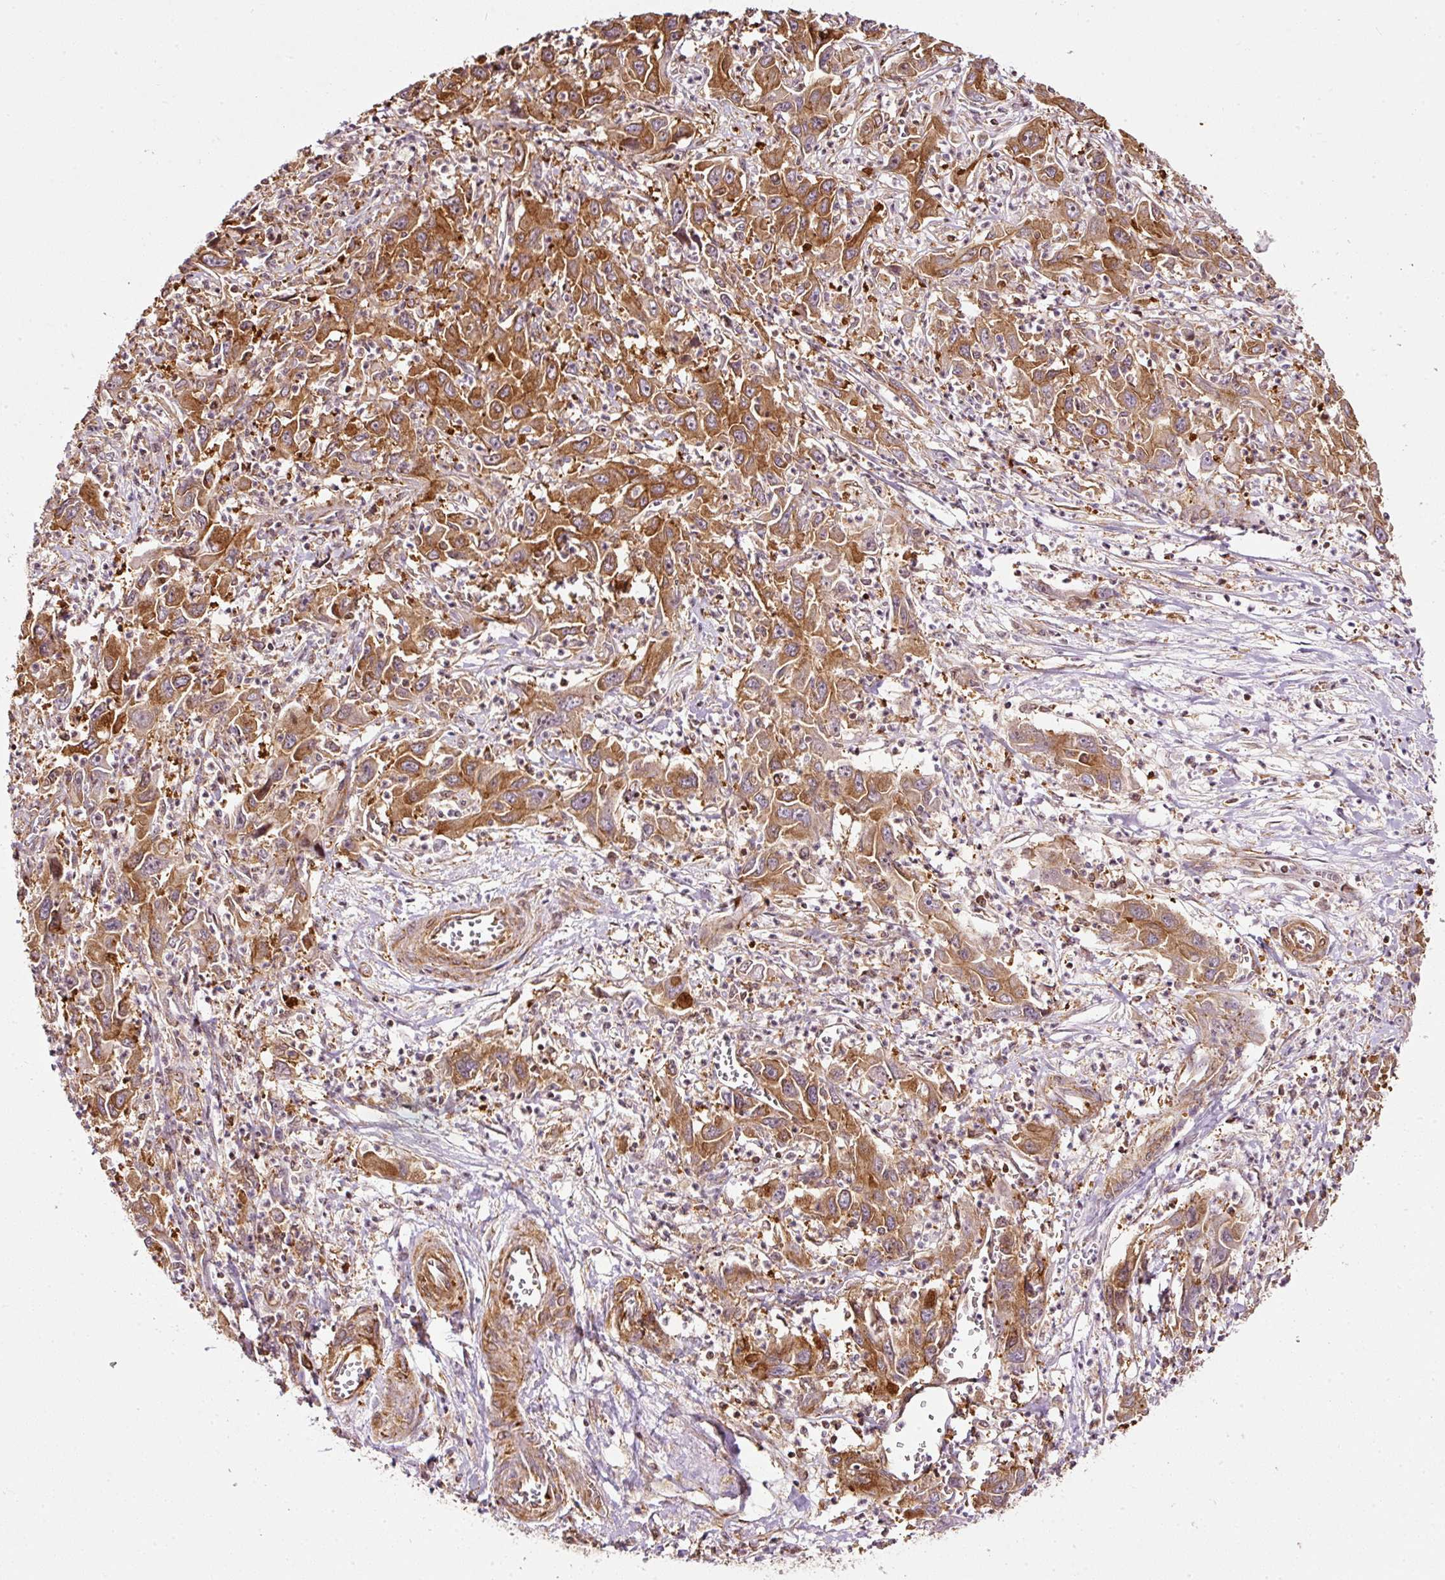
{"staining": {"intensity": "strong", "quantity": ">75%", "location": "cytoplasmic/membranous"}, "tissue": "liver cancer", "cell_type": "Tumor cells", "image_type": "cancer", "snomed": [{"axis": "morphology", "description": "Carcinoma, Hepatocellular, NOS"}, {"axis": "topography", "description": "Liver"}], "caption": "The image displays staining of liver cancer, revealing strong cytoplasmic/membranous protein positivity (brown color) within tumor cells. The protein of interest is shown in brown color, while the nuclei are stained blue.", "gene": "SCNM1", "patient": {"sex": "male", "age": 63}}